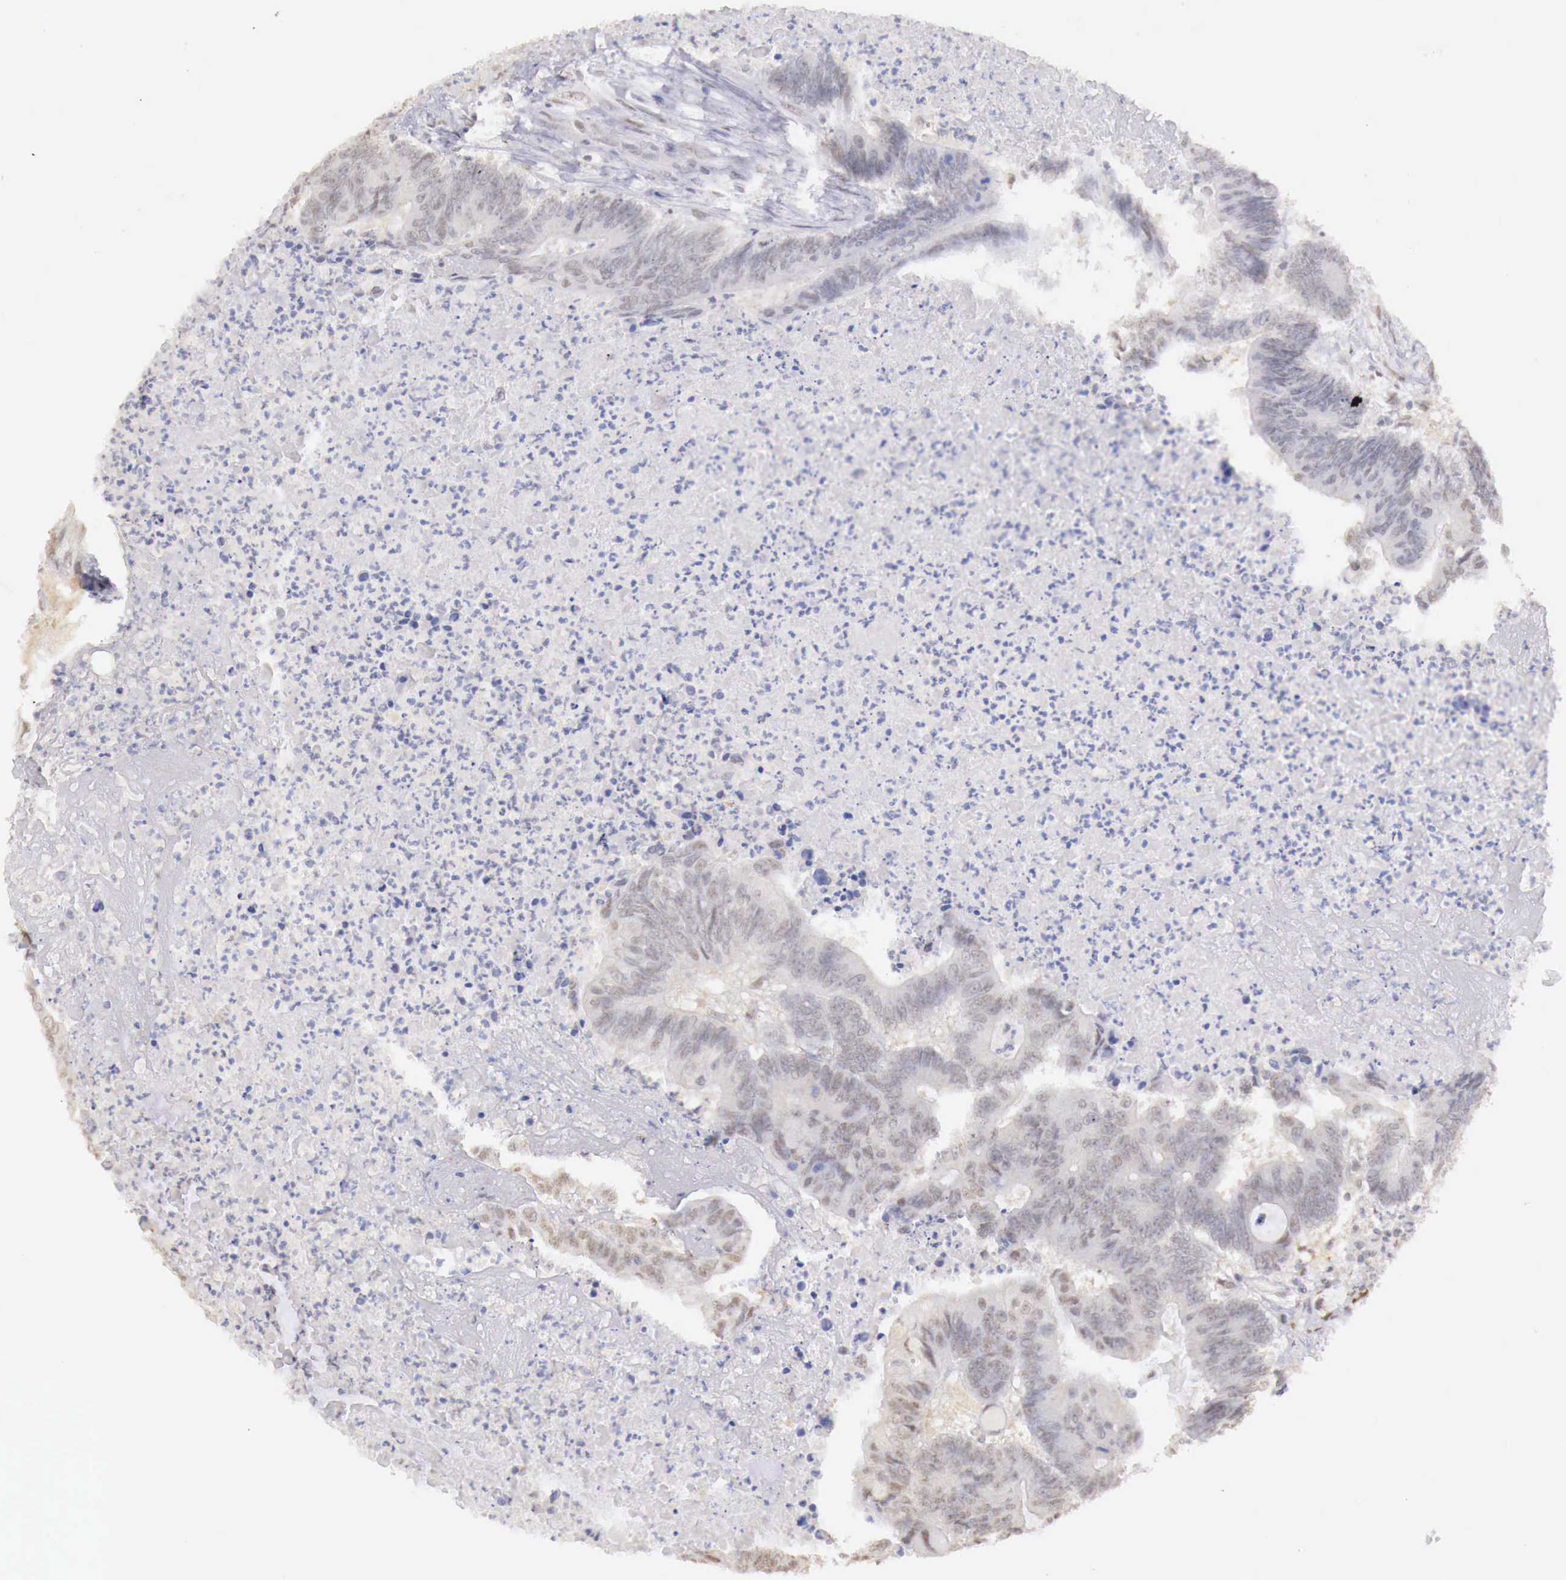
{"staining": {"intensity": "moderate", "quantity": "25%-75%", "location": "nuclear"}, "tissue": "colorectal cancer", "cell_type": "Tumor cells", "image_type": "cancer", "snomed": [{"axis": "morphology", "description": "Adenocarcinoma, NOS"}, {"axis": "topography", "description": "Colon"}], "caption": "This is a micrograph of immunohistochemistry staining of colorectal adenocarcinoma, which shows moderate expression in the nuclear of tumor cells.", "gene": "UBA1", "patient": {"sex": "male", "age": 65}}